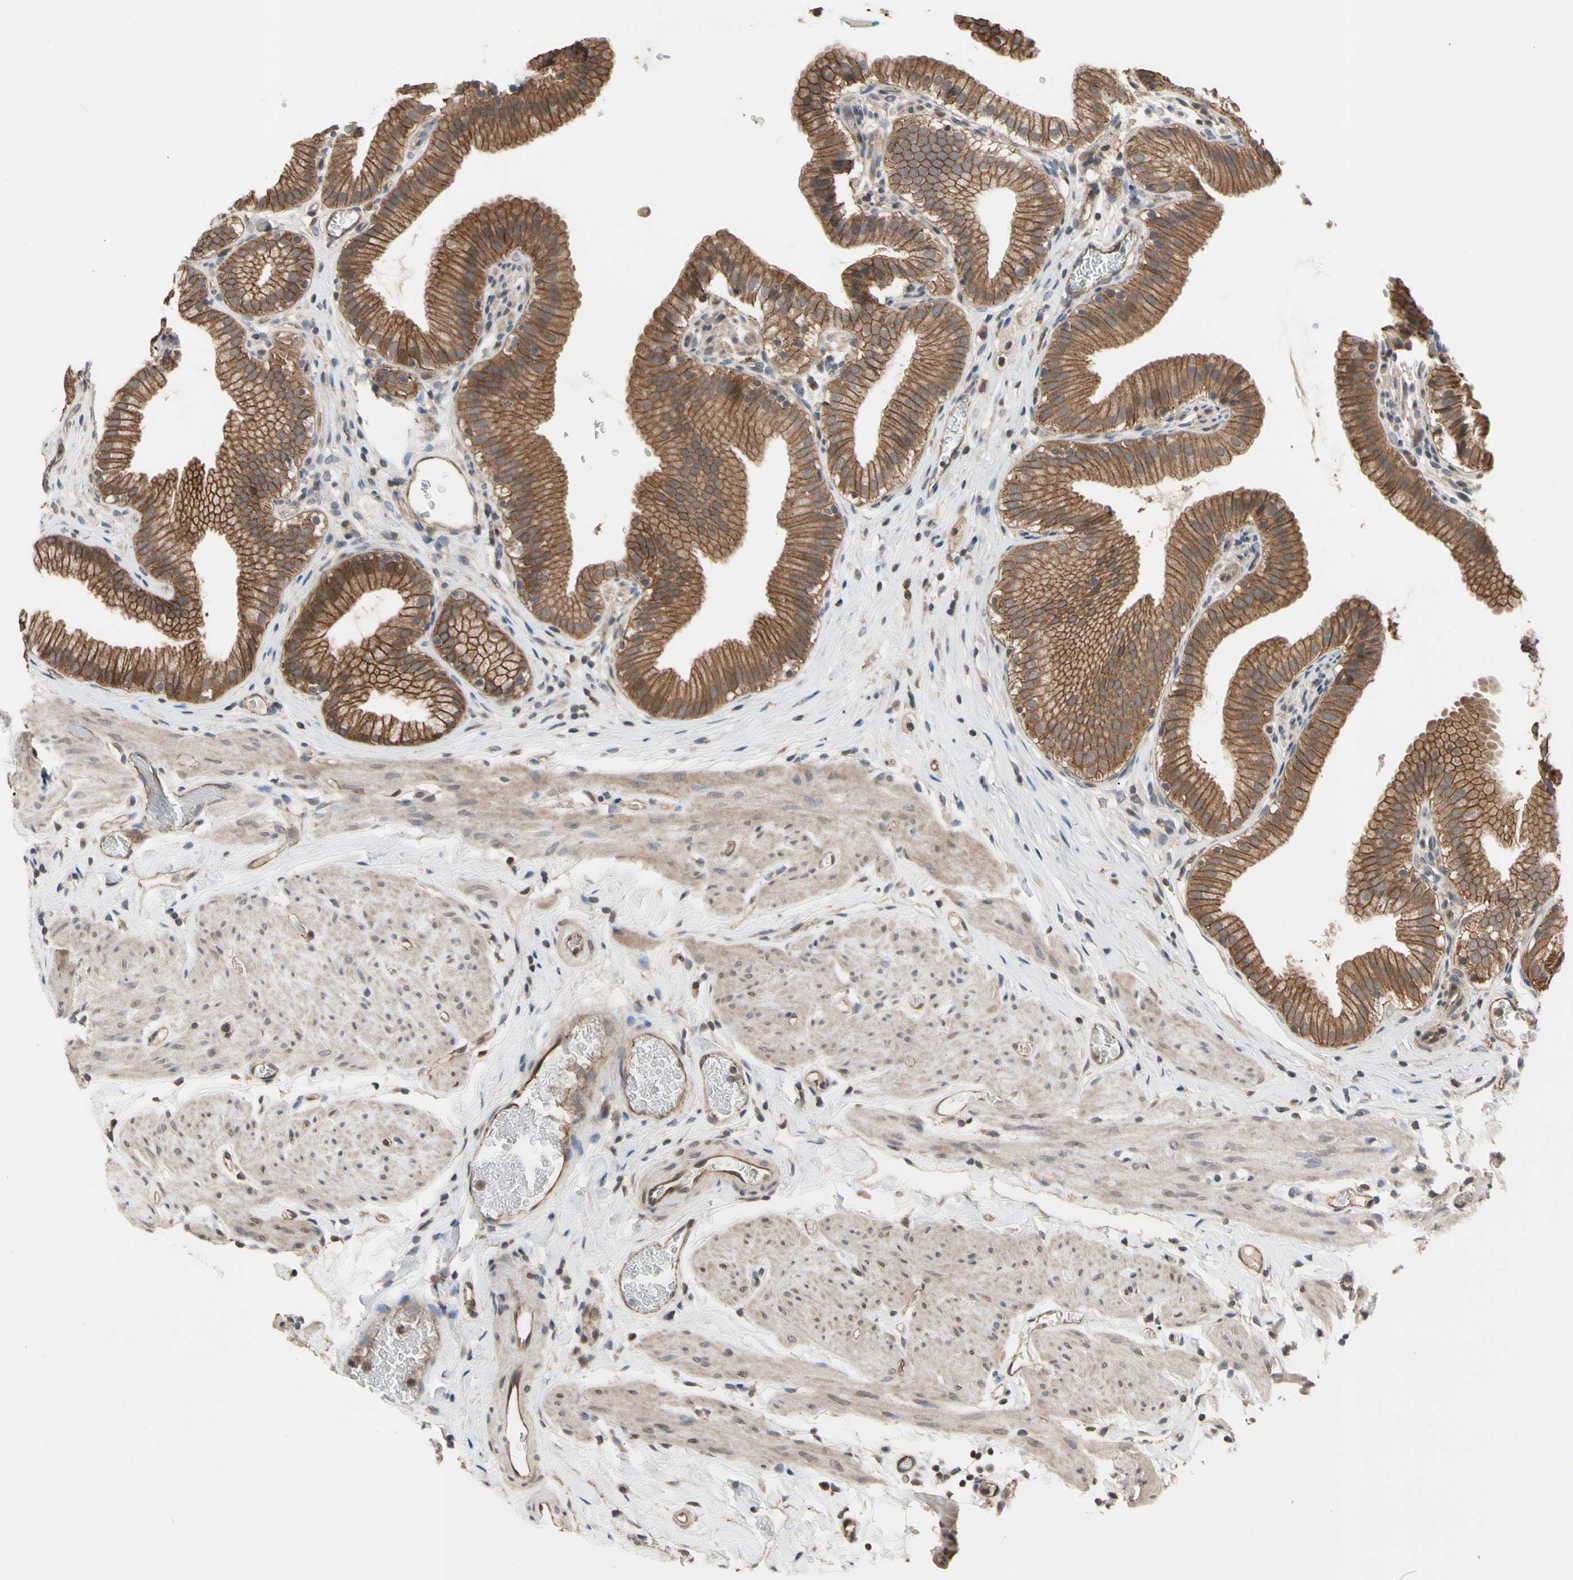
{"staining": {"intensity": "strong", "quantity": ">75%", "location": "cytoplasmic/membranous"}, "tissue": "gallbladder", "cell_type": "Glandular cells", "image_type": "normal", "snomed": [{"axis": "morphology", "description": "Normal tissue, NOS"}, {"axis": "topography", "description": "Gallbladder"}], "caption": "A high amount of strong cytoplasmic/membranous expression is present in about >75% of glandular cells in normal gallbladder. (Stains: DAB (3,3'-diaminobenzidine) in brown, nuclei in blue, Microscopy: brightfield microscopy at high magnification).", "gene": "DPP8", "patient": {"sex": "male", "age": 54}}